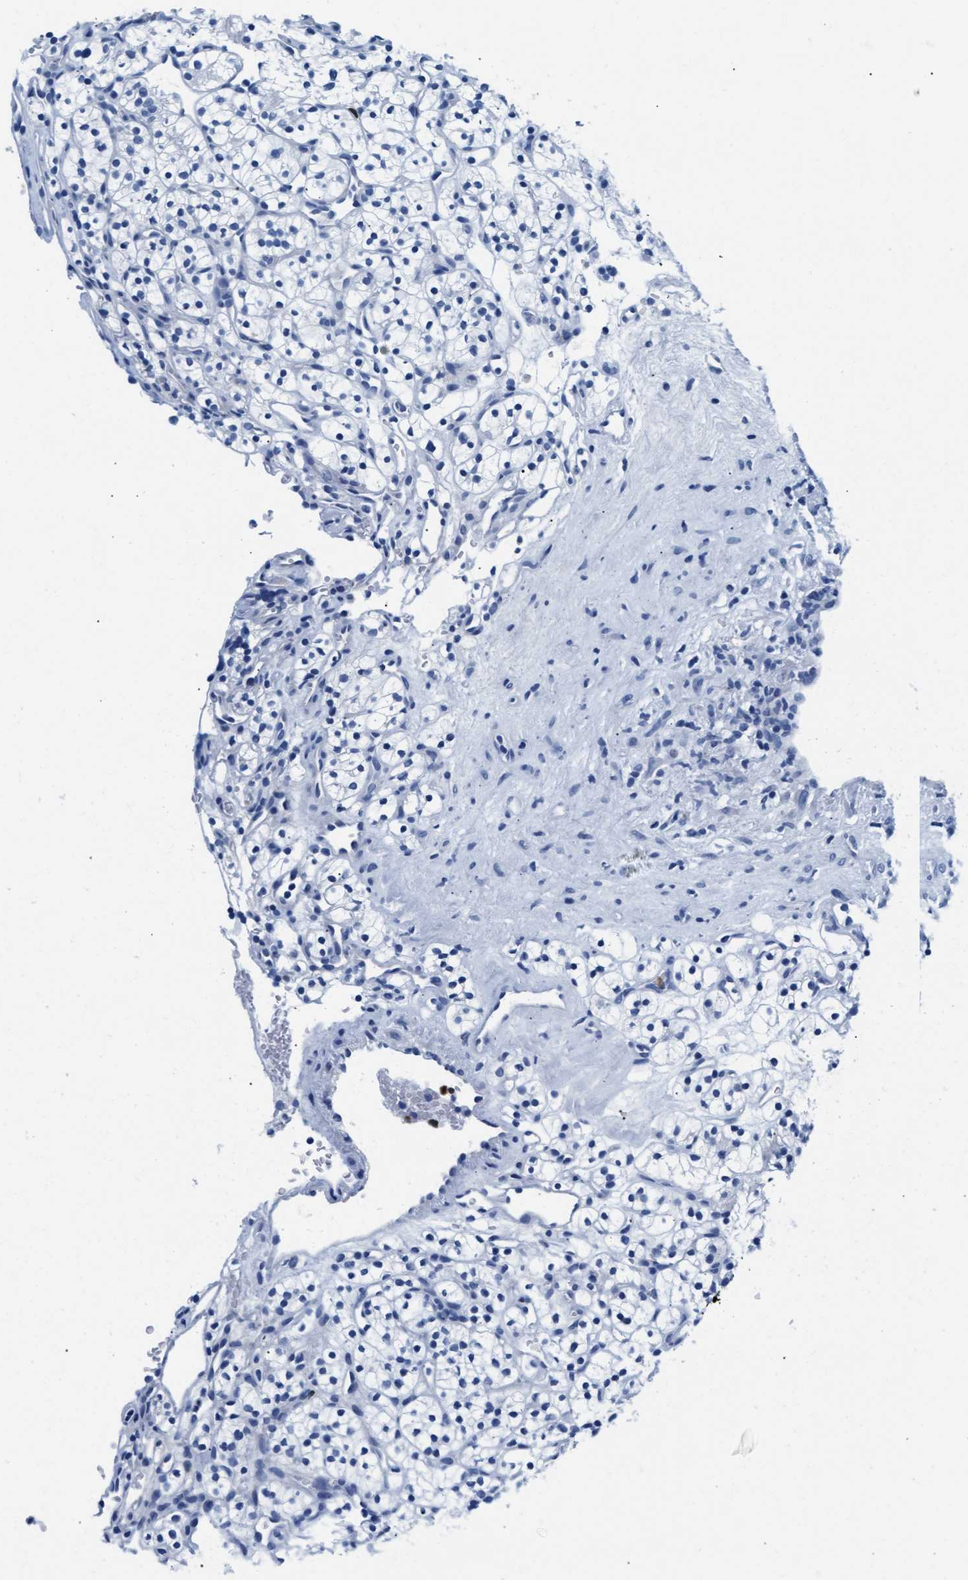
{"staining": {"intensity": "negative", "quantity": "none", "location": "none"}, "tissue": "renal cancer", "cell_type": "Tumor cells", "image_type": "cancer", "snomed": [{"axis": "morphology", "description": "Adenocarcinoma, NOS"}, {"axis": "topography", "description": "Kidney"}], "caption": "Tumor cells are negative for brown protein staining in renal cancer (adenocarcinoma).", "gene": "MMP8", "patient": {"sex": "female", "age": 57}}